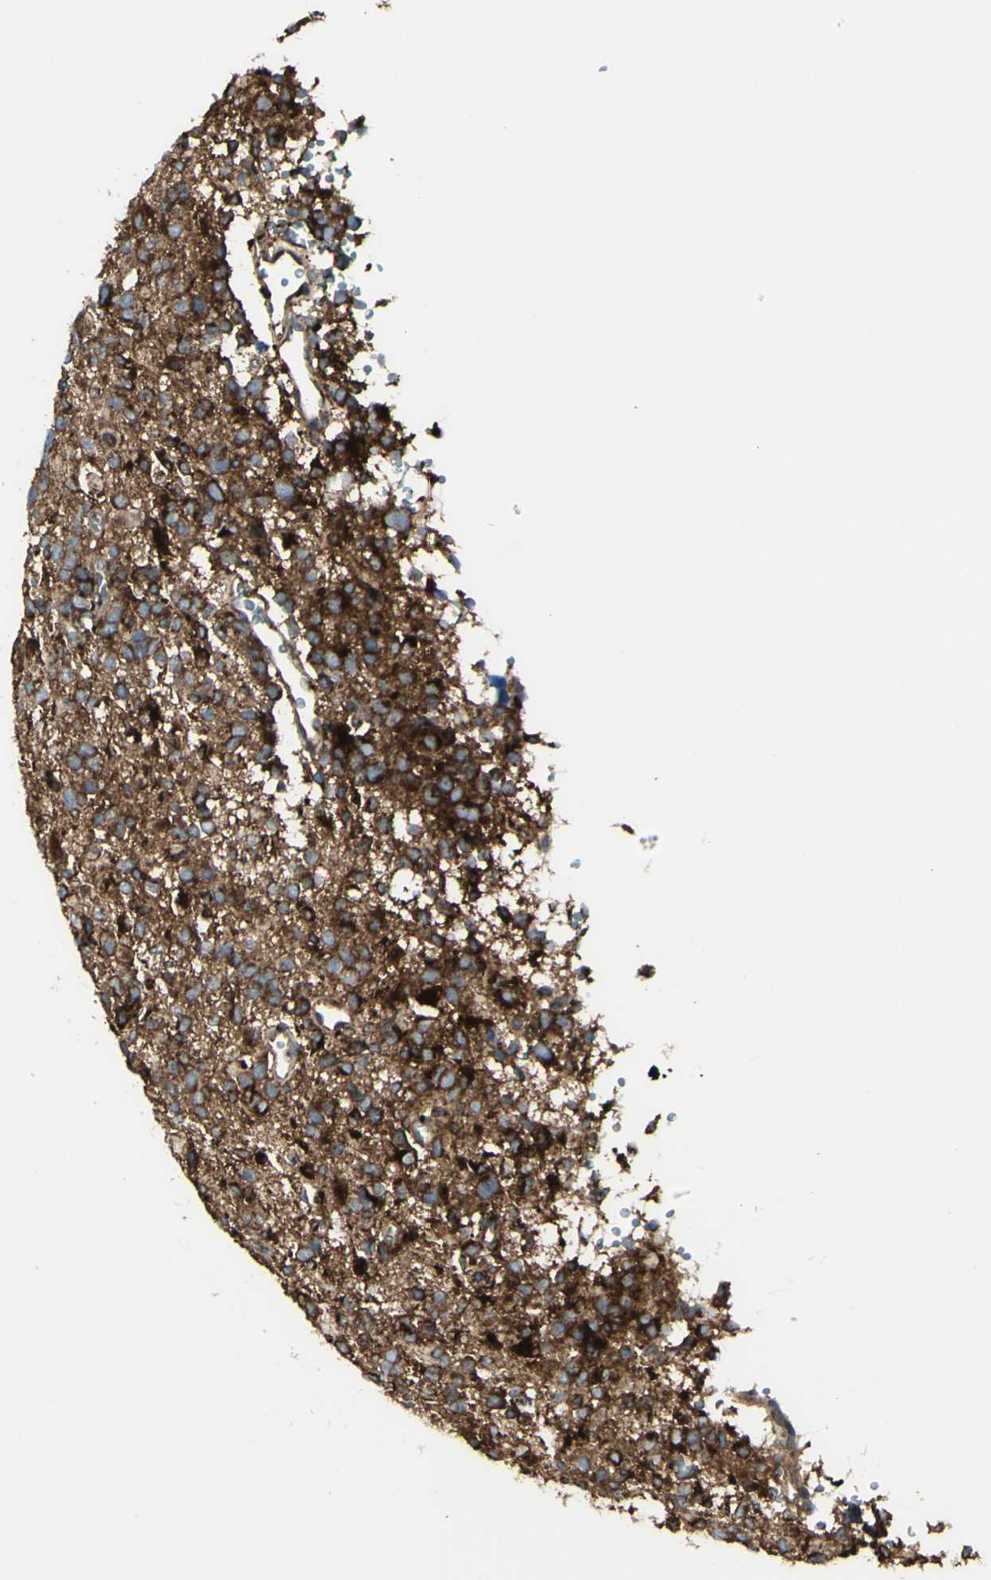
{"staining": {"intensity": "strong", "quantity": ">75%", "location": "cytoplasmic/membranous"}, "tissue": "glioma", "cell_type": "Tumor cells", "image_type": "cancer", "snomed": [{"axis": "morphology", "description": "Glioma, malignant, High grade"}, {"axis": "topography", "description": "Brain"}], "caption": "A brown stain highlights strong cytoplasmic/membranous expression of a protein in human malignant glioma (high-grade) tumor cells.", "gene": "NAPA", "patient": {"sex": "male", "age": 48}}